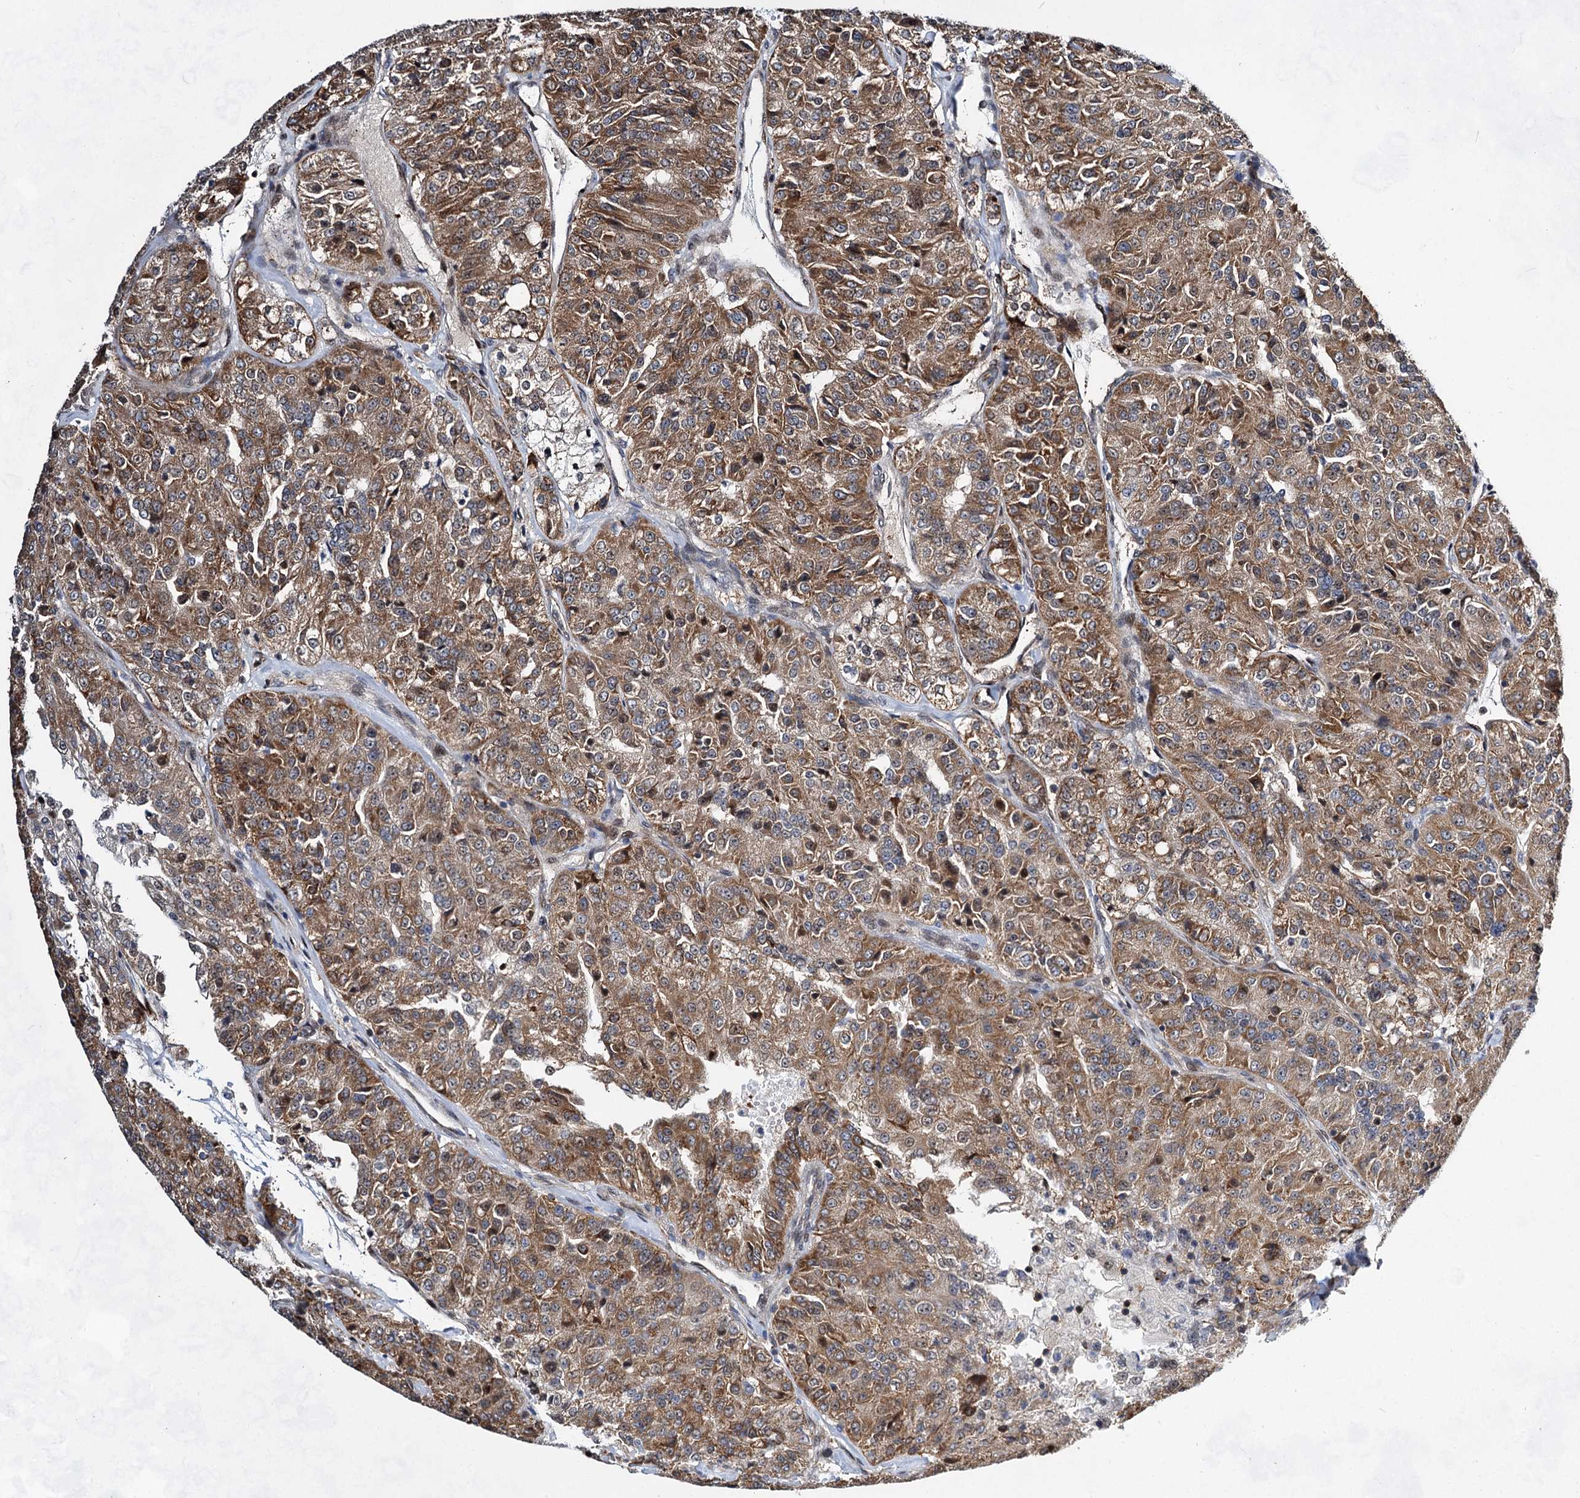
{"staining": {"intensity": "moderate", "quantity": ">75%", "location": "cytoplasmic/membranous"}, "tissue": "renal cancer", "cell_type": "Tumor cells", "image_type": "cancer", "snomed": [{"axis": "morphology", "description": "Adenocarcinoma, NOS"}, {"axis": "topography", "description": "Kidney"}], "caption": "The histopathology image exhibits immunohistochemical staining of renal cancer (adenocarcinoma). There is moderate cytoplasmic/membranous positivity is appreciated in approximately >75% of tumor cells.", "gene": "GPBP1", "patient": {"sex": "female", "age": 63}}